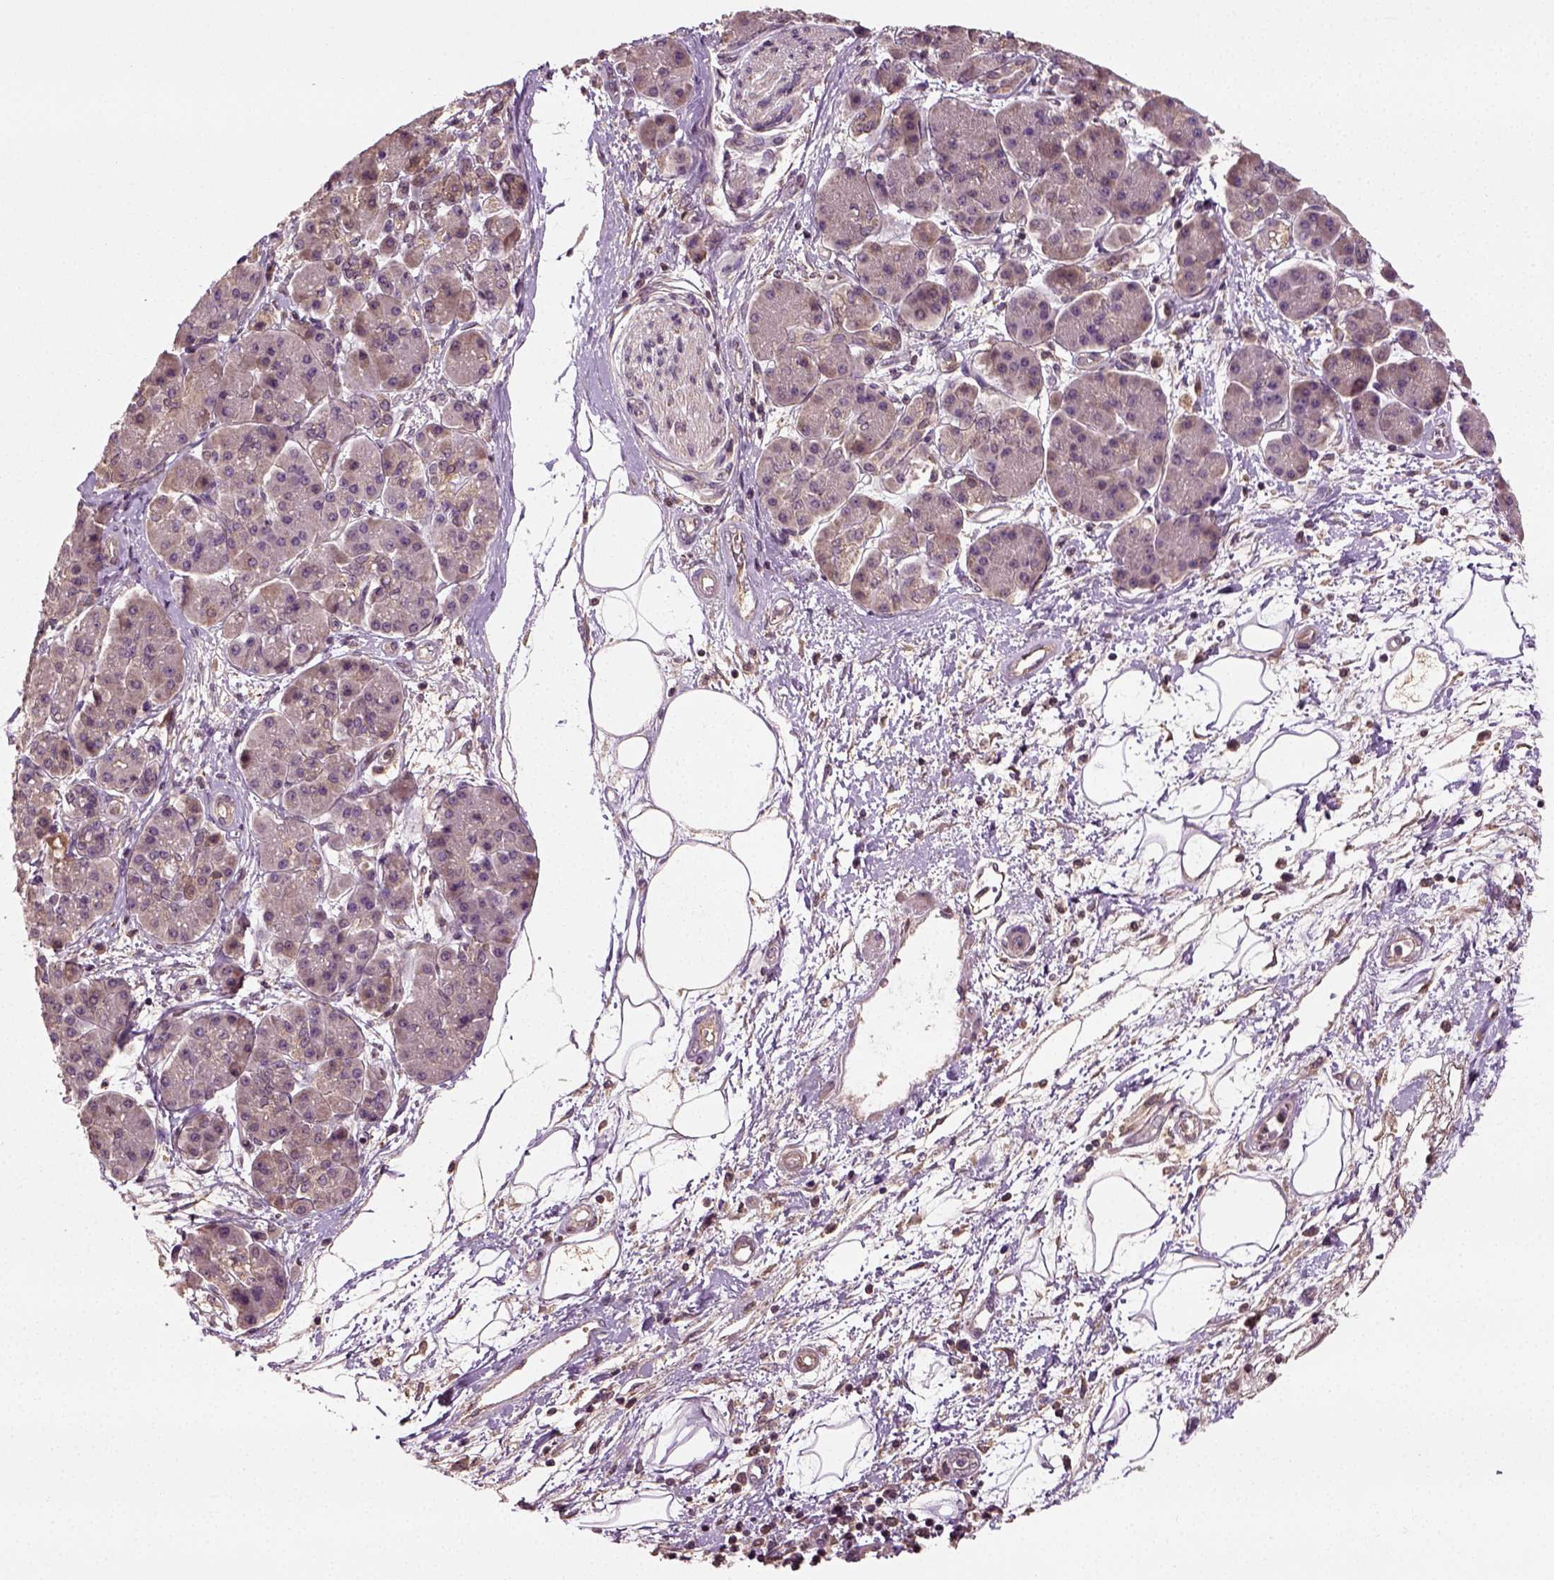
{"staining": {"intensity": "weak", "quantity": "<25%", "location": "cytoplasmic/membranous"}, "tissue": "pancreatic cancer", "cell_type": "Tumor cells", "image_type": "cancer", "snomed": [{"axis": "morphology", "description": "Adenocarcinoma, NOS"}, {"axis": "topography", "description": "Pancreas"}], "caption": "High power microscopy micrograph of an immunohistochemistry (IHC) photomicrograph of pancreatic cancer (adenocarcinoma), revealing no significant staining in tumor cells.", "gene": "ERV3-1", "patient": {"sex": "female", "age": 73}}